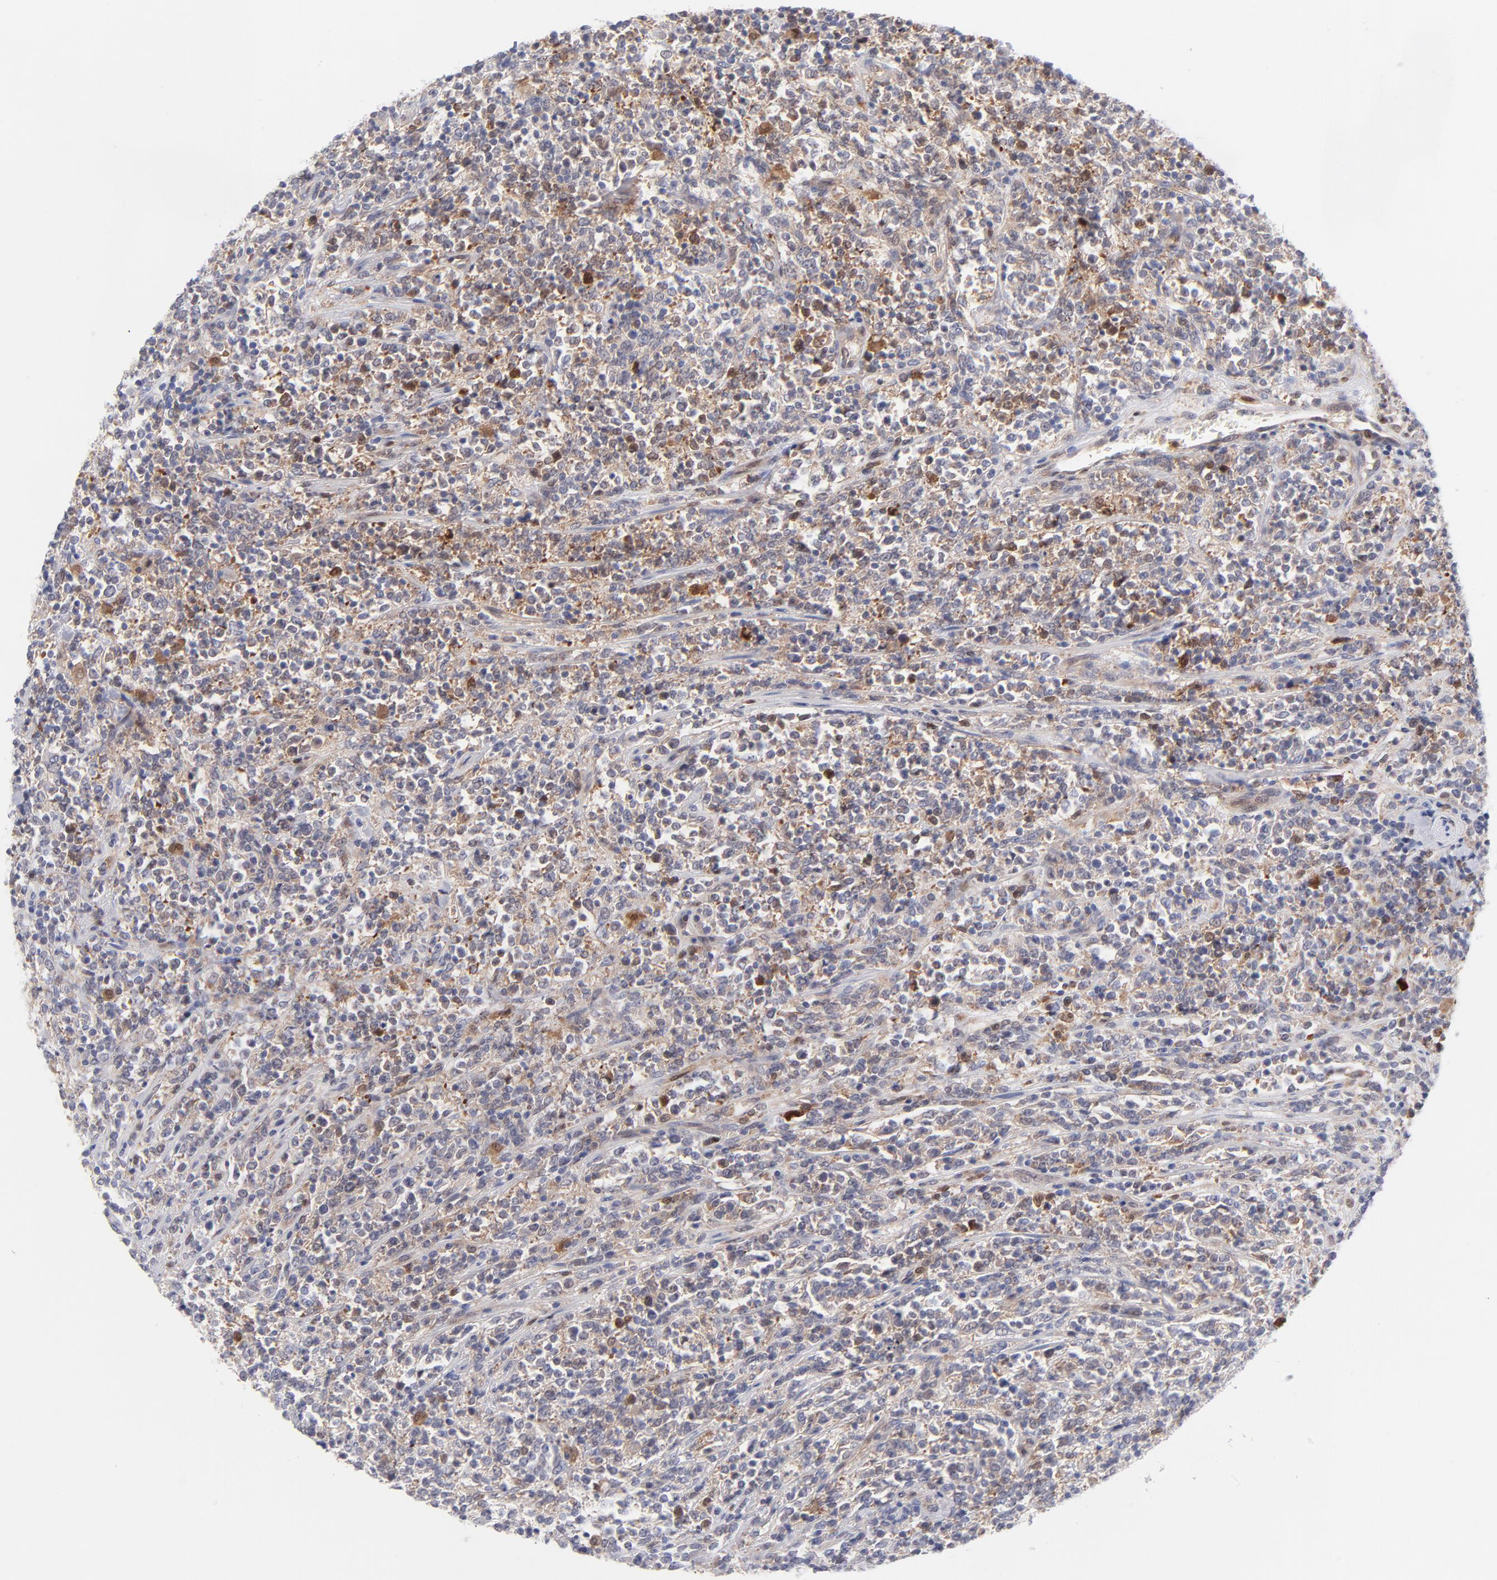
{"staining": {"intensity": "weak", "quantity": "25%-75%", "location": "cytoplasmic/membranous,nuclear"}, "tissue": "lymphoma", "cell_type": "Tumor cells", "image_type": "cancer", "snomed": [{"axis": "morphology", "description": "Malignant lymphoma, non-Hodgkin's type, High grade"}, {"axis": "topography", "description": "Soft tissue"}], "caption": "Protein positivity by immunohistochemistry displays weak cytoplasmic/membranous and nuclear positivity in about 25%-75% of tumor cells in malignant lymphoma, non-Hodgkin's type (high-grade).", "gene": "BID", "patient": {"sex": "male", "age": 18}}